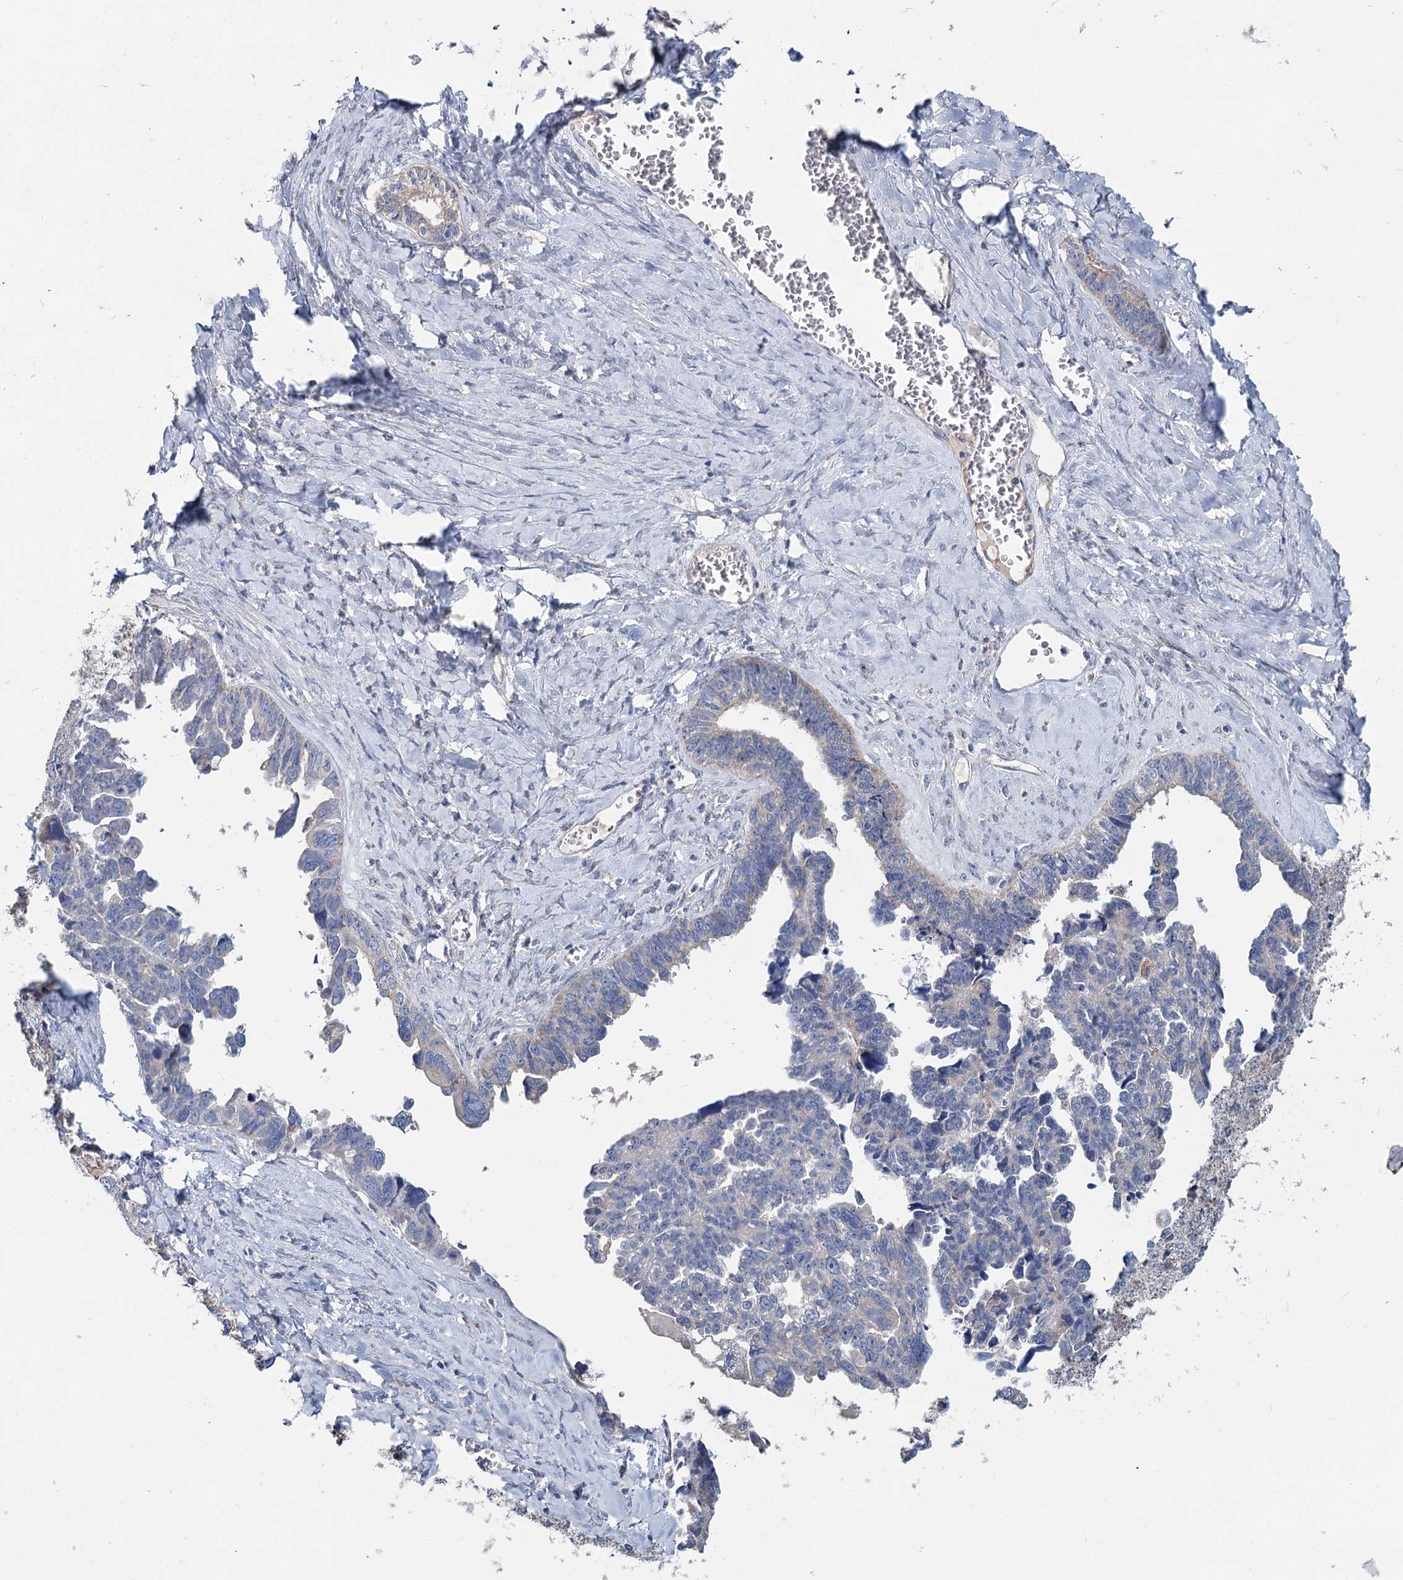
{"staining": {"intensity": "negative", "quantity": "none", "location": "none"}, "tissue": "ovarian cancer", "cell_type": "Tumor cells", "image_type": "cancer", "snomed": [{"axis": "morphology", "description": "Cystadenocarcinoma, serous, NOS"}, {"axis": "topography", "description": "Ovary"}], "caption": "Immunohistochemistry micrograph of human ovarian serous cystadenocarcinoma stained for a protein (brown), which displays no staining in tumor cells. The staining was performed using DAB to visualize the protein expression in brown, while the nuclei were stained in blue with hematoxylin (Magnification: 20x).", "gene": "ANKRD16", "patient": {"sex": "female", "age": 79}}